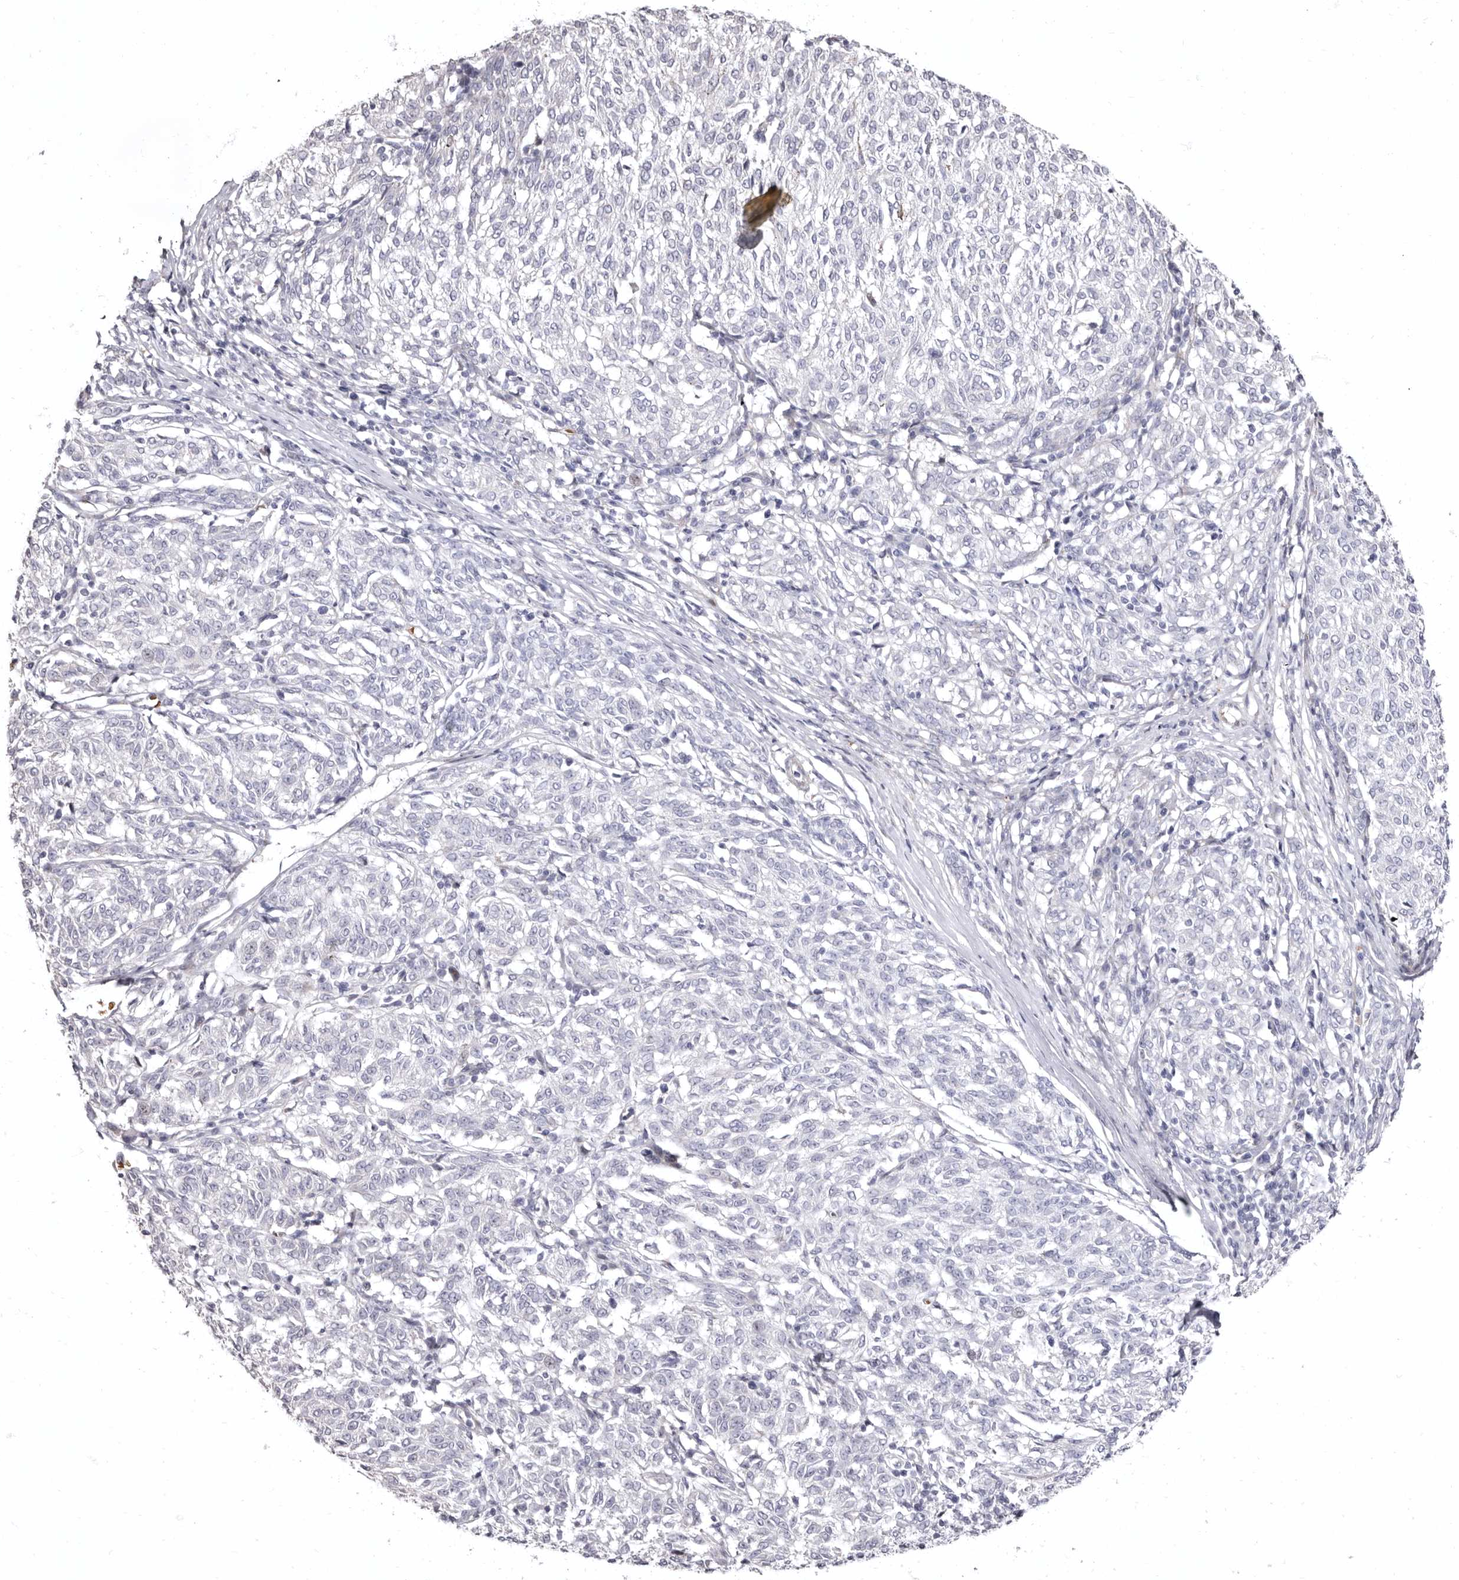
{"staining": {"intensity": "negative", "quantity": "none", "location": "none"}, "tissue": "melanoma", "cell_type": "Tumor cells", "image_type": "cancer", "snomed": [{"axis": "morphology", "description": "Malignant melanoma, NOS"}, {"axis": "topography", "description": "Skin"}], "caption": "Immunohistochemistry (IHC) image of neoplastic tissue: malignant melanoma stained with DAB (3,3'-diaminobenzidine) shows no significant protein expression in tumor cells.", "gene": "AIDA", "patient": {"sex": "female", "age": 72}}